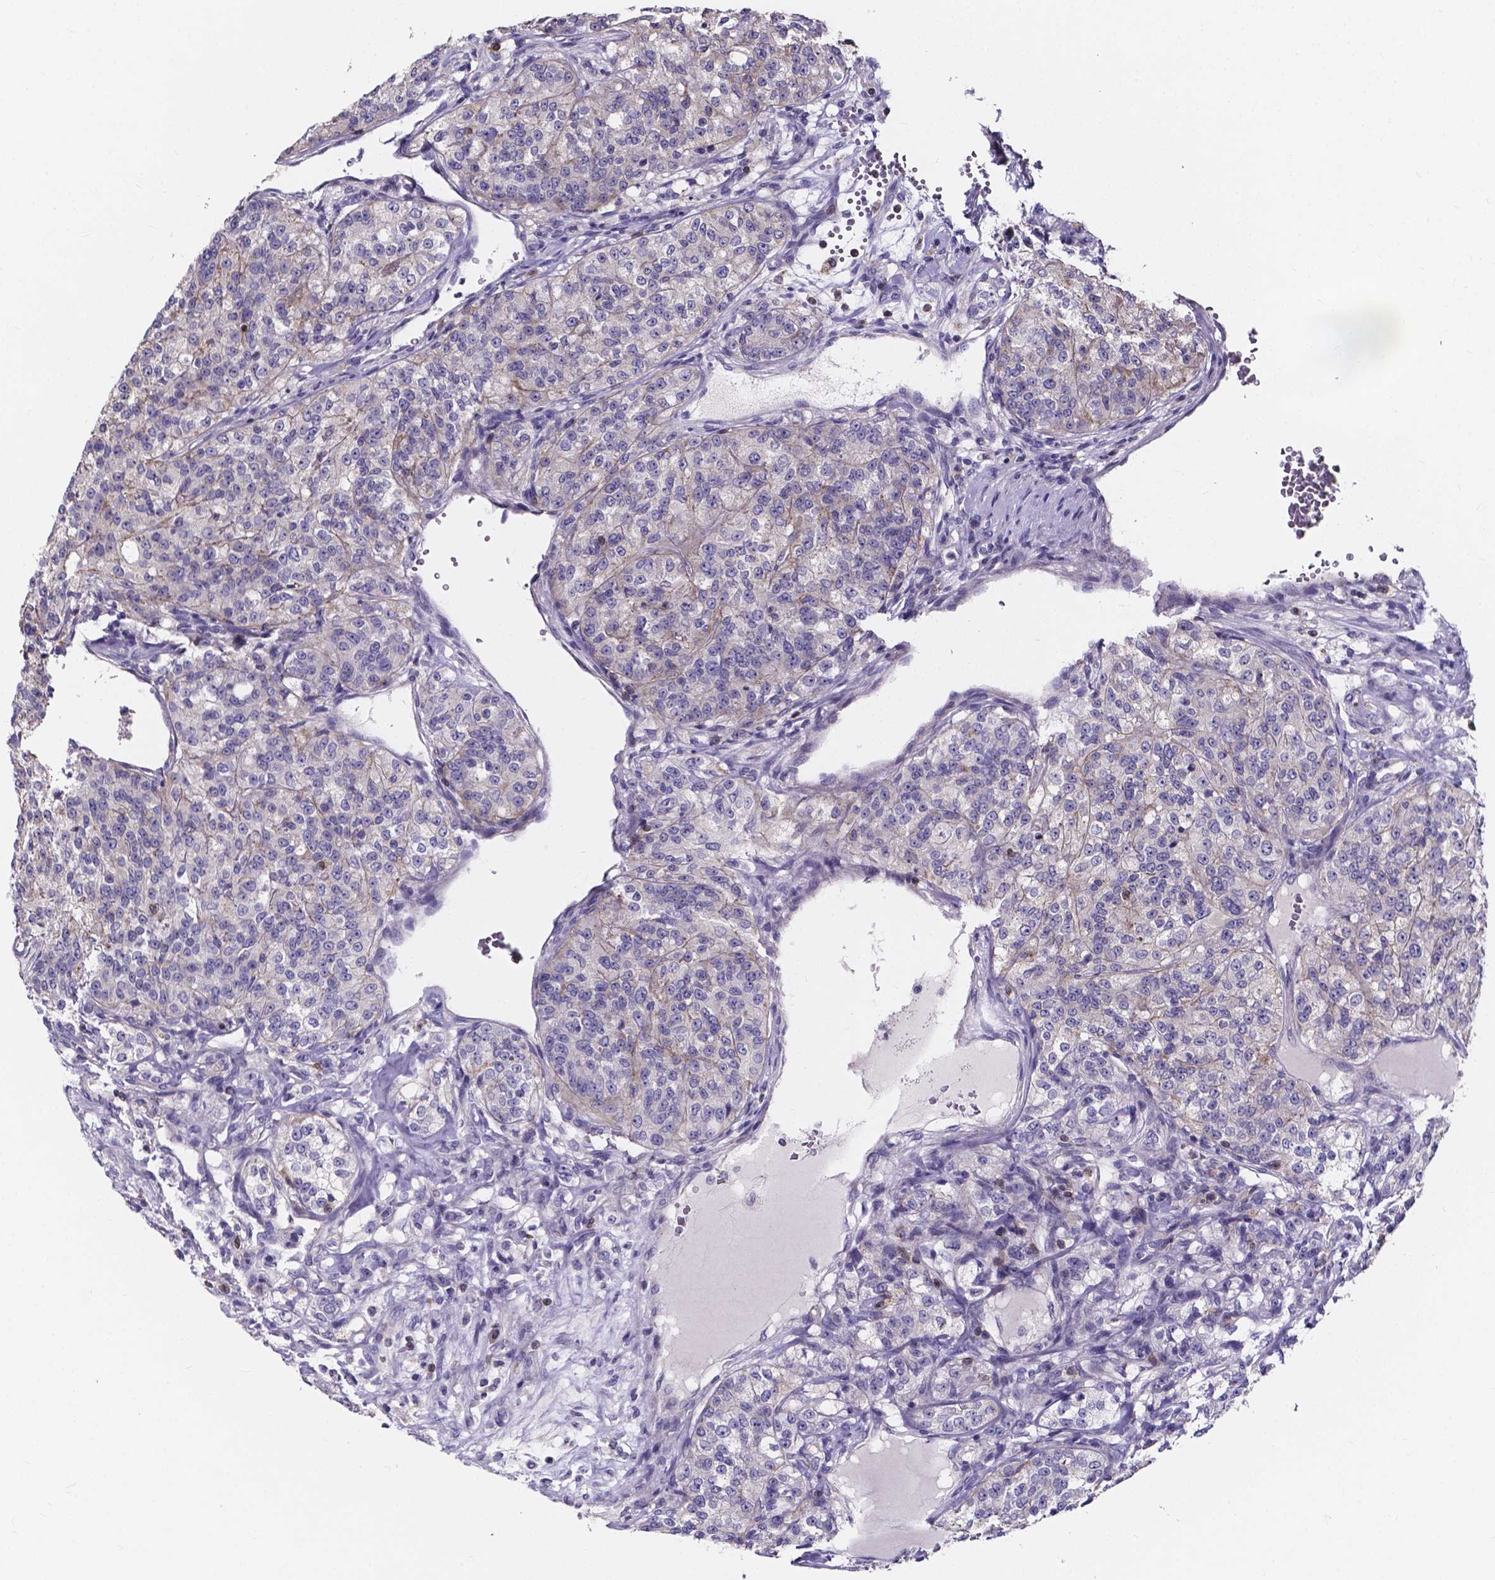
{"staining": {"intensity": "weak", "quantity": "<25%", "location": "cytoplasmic/membranous"}, "tissue": "renal cancer", "cell_type": "Tumor cells", "image_type": "cancer", "snomed": [{"axis": "morphology", "description": "Adenocarcinoma, NOS"}, {"axis": "topography", "description": "Kidney"}], "caption": "Adenocarcinoma (renal) was stained to show a protein in brown. There is no significant expression in tumor cells. (Stains: DAB IHC with hematoxylin counter stain, Microscopy: brightfield microscopy at high magnification).", "gene": "THEMIS", "patient": {"sex": "female", "age": 63}}